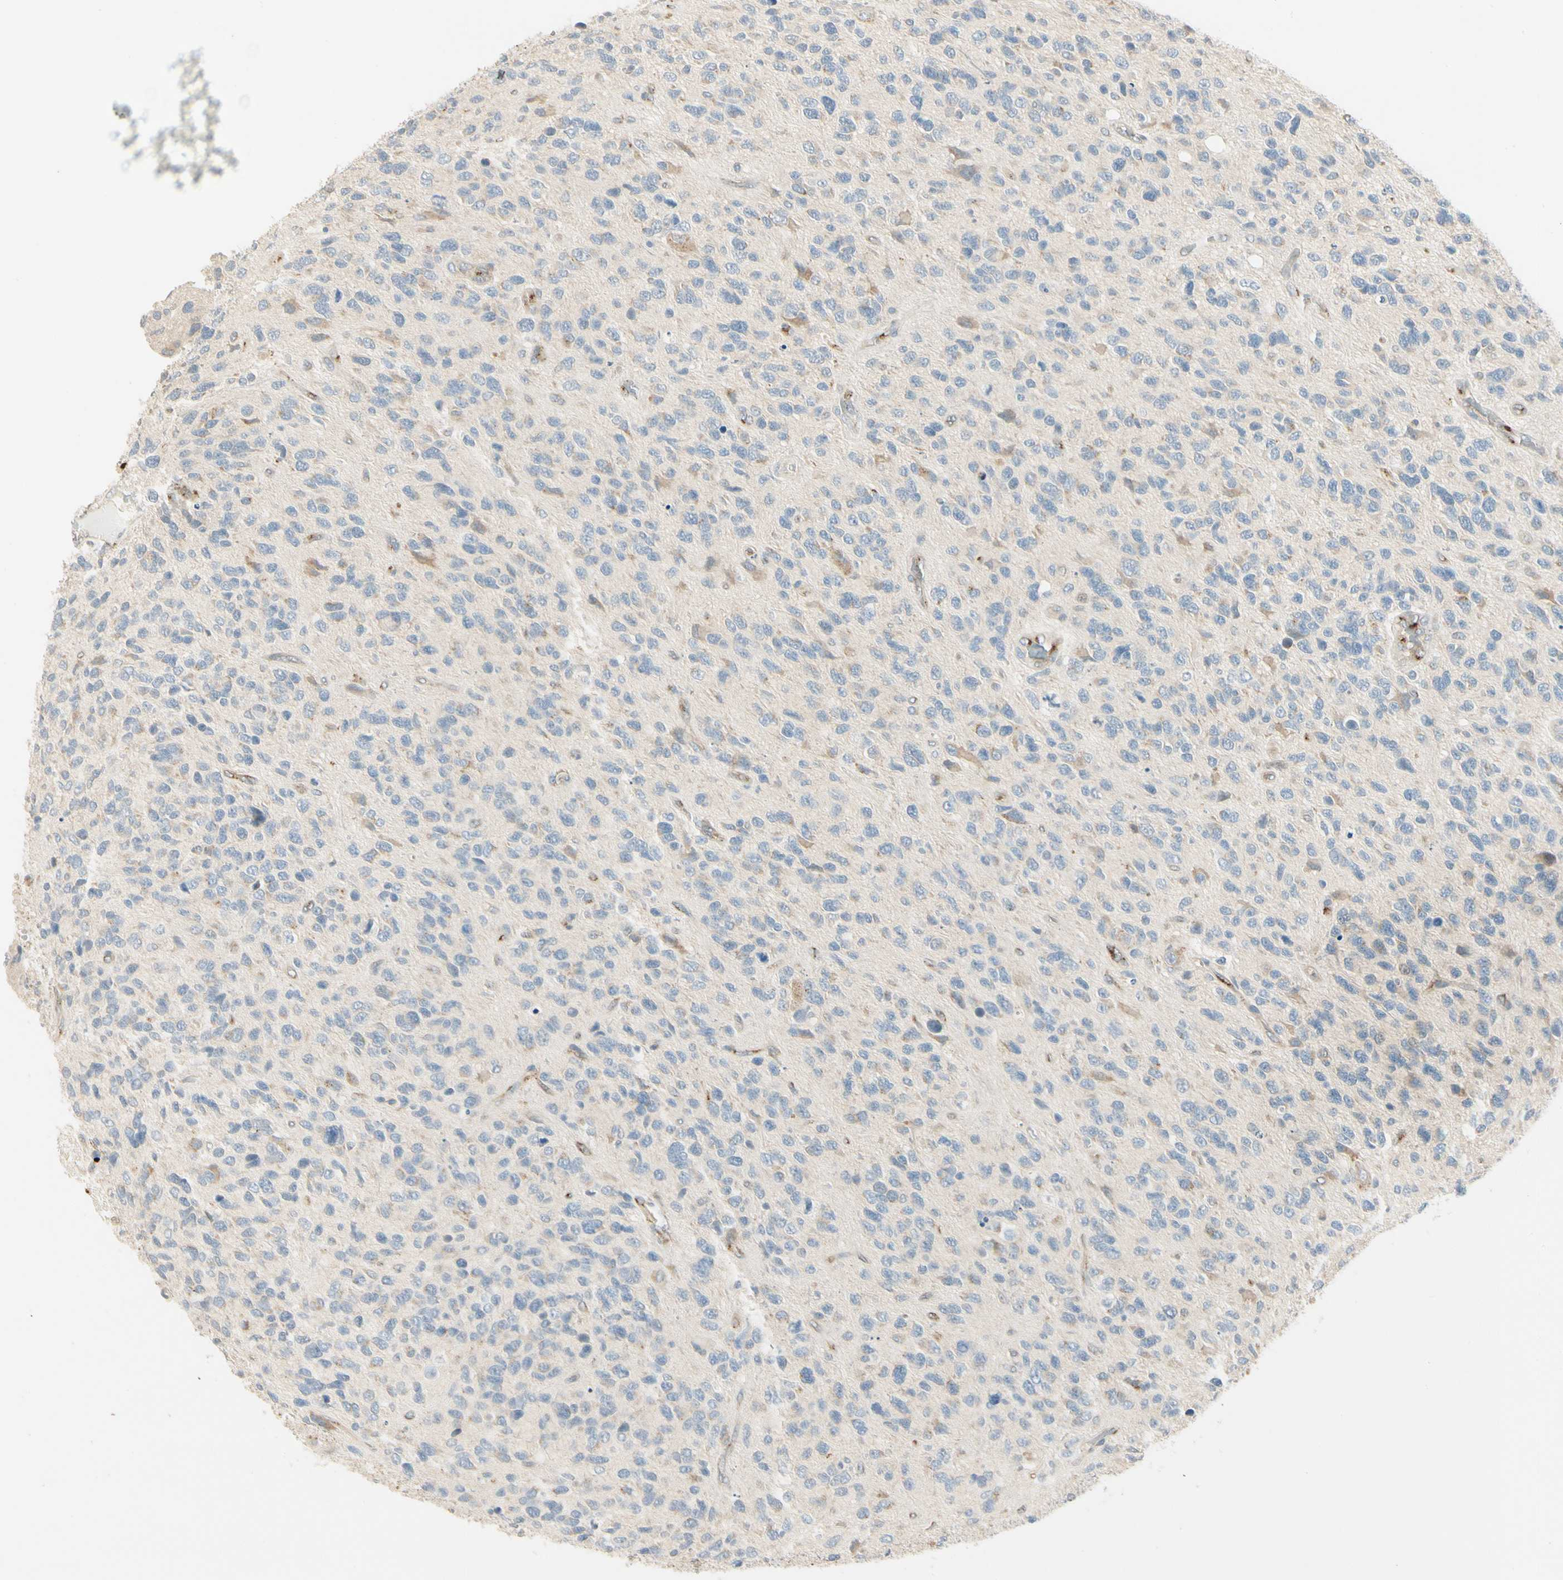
{"staining": {"intensity": "weak", "quantity": "25%-75%", "location": "cytoplasmic/membranous"}, "tissue": "glioma", "cell_type": "Tumor cells", "image_type": "cancer", "snomed": [{"axis": "morphology", "description": "Glioma, malignant, High grade"}, {"axis": "topography", "description": "Brain"}], "caption": "Tumor cells reveal low levels of weak cytoplasmic/membranous expression in approximately 25%-75% of cells in glioma.", "gene": "MANSC1", "patient": {"sex": "female", "age": 58}}